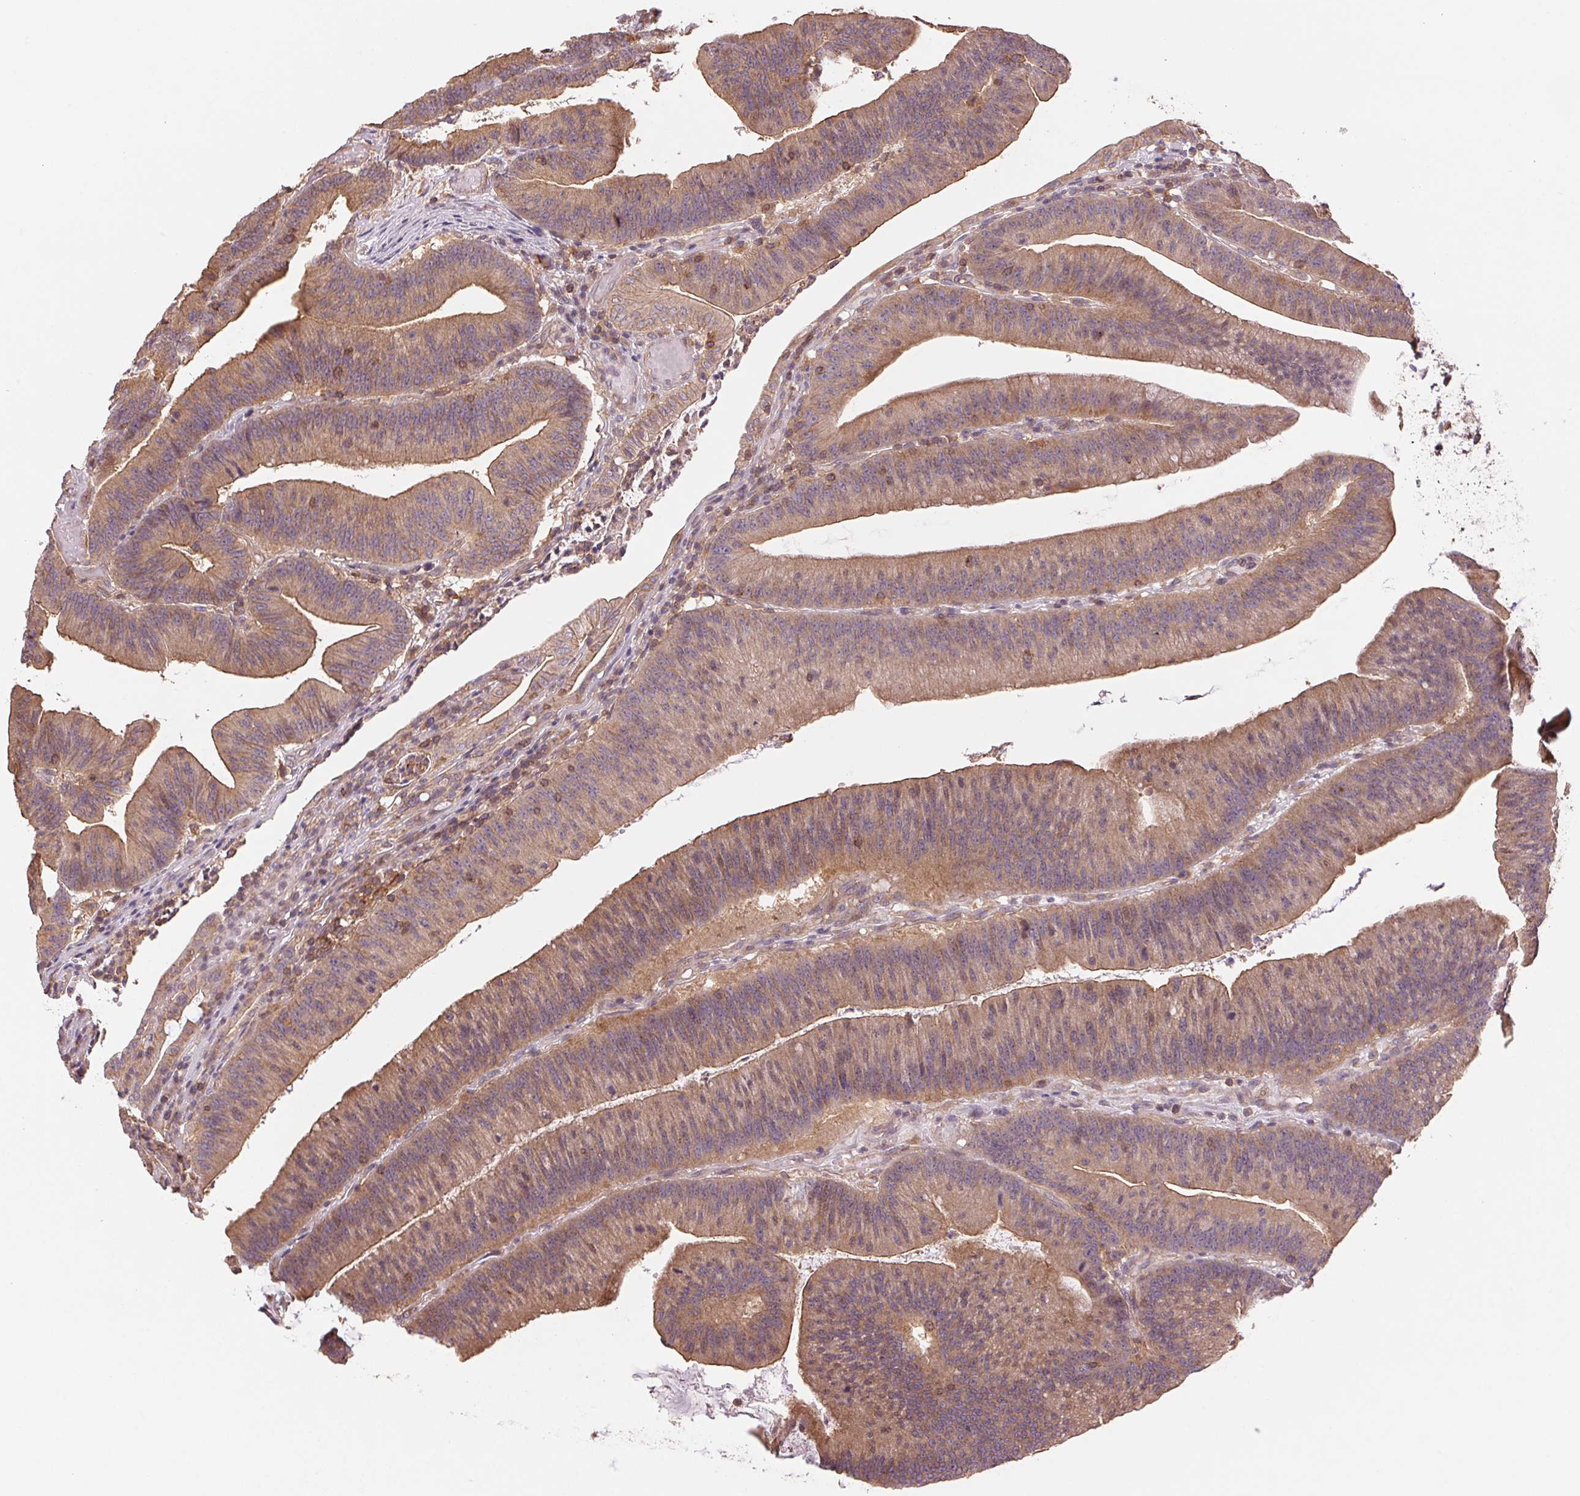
{"staining": {"intensity": "moderate", "quantity": ">75%", "location": "cytoplasmic/membranous"}, "tissue": "colorectal cancer", "cell_type": "Tumor cells", "image_type": "cancer", "snomed": [{"axis": "morphology", "description": "Adenocarcinoma, NOS"}, {"axis": "topography", "description": "Colon"}], "caption": "Immunohistochemical staining of adenocarcinoma (colorectal) exhibits moderate cytoplasmic/membranous protein expression in about >75% of tumor cells. (IHC, brightfield microscopy, high magnification).", "gene": "TUBA3D", "patient": {"sex": "female", "age": 78}}